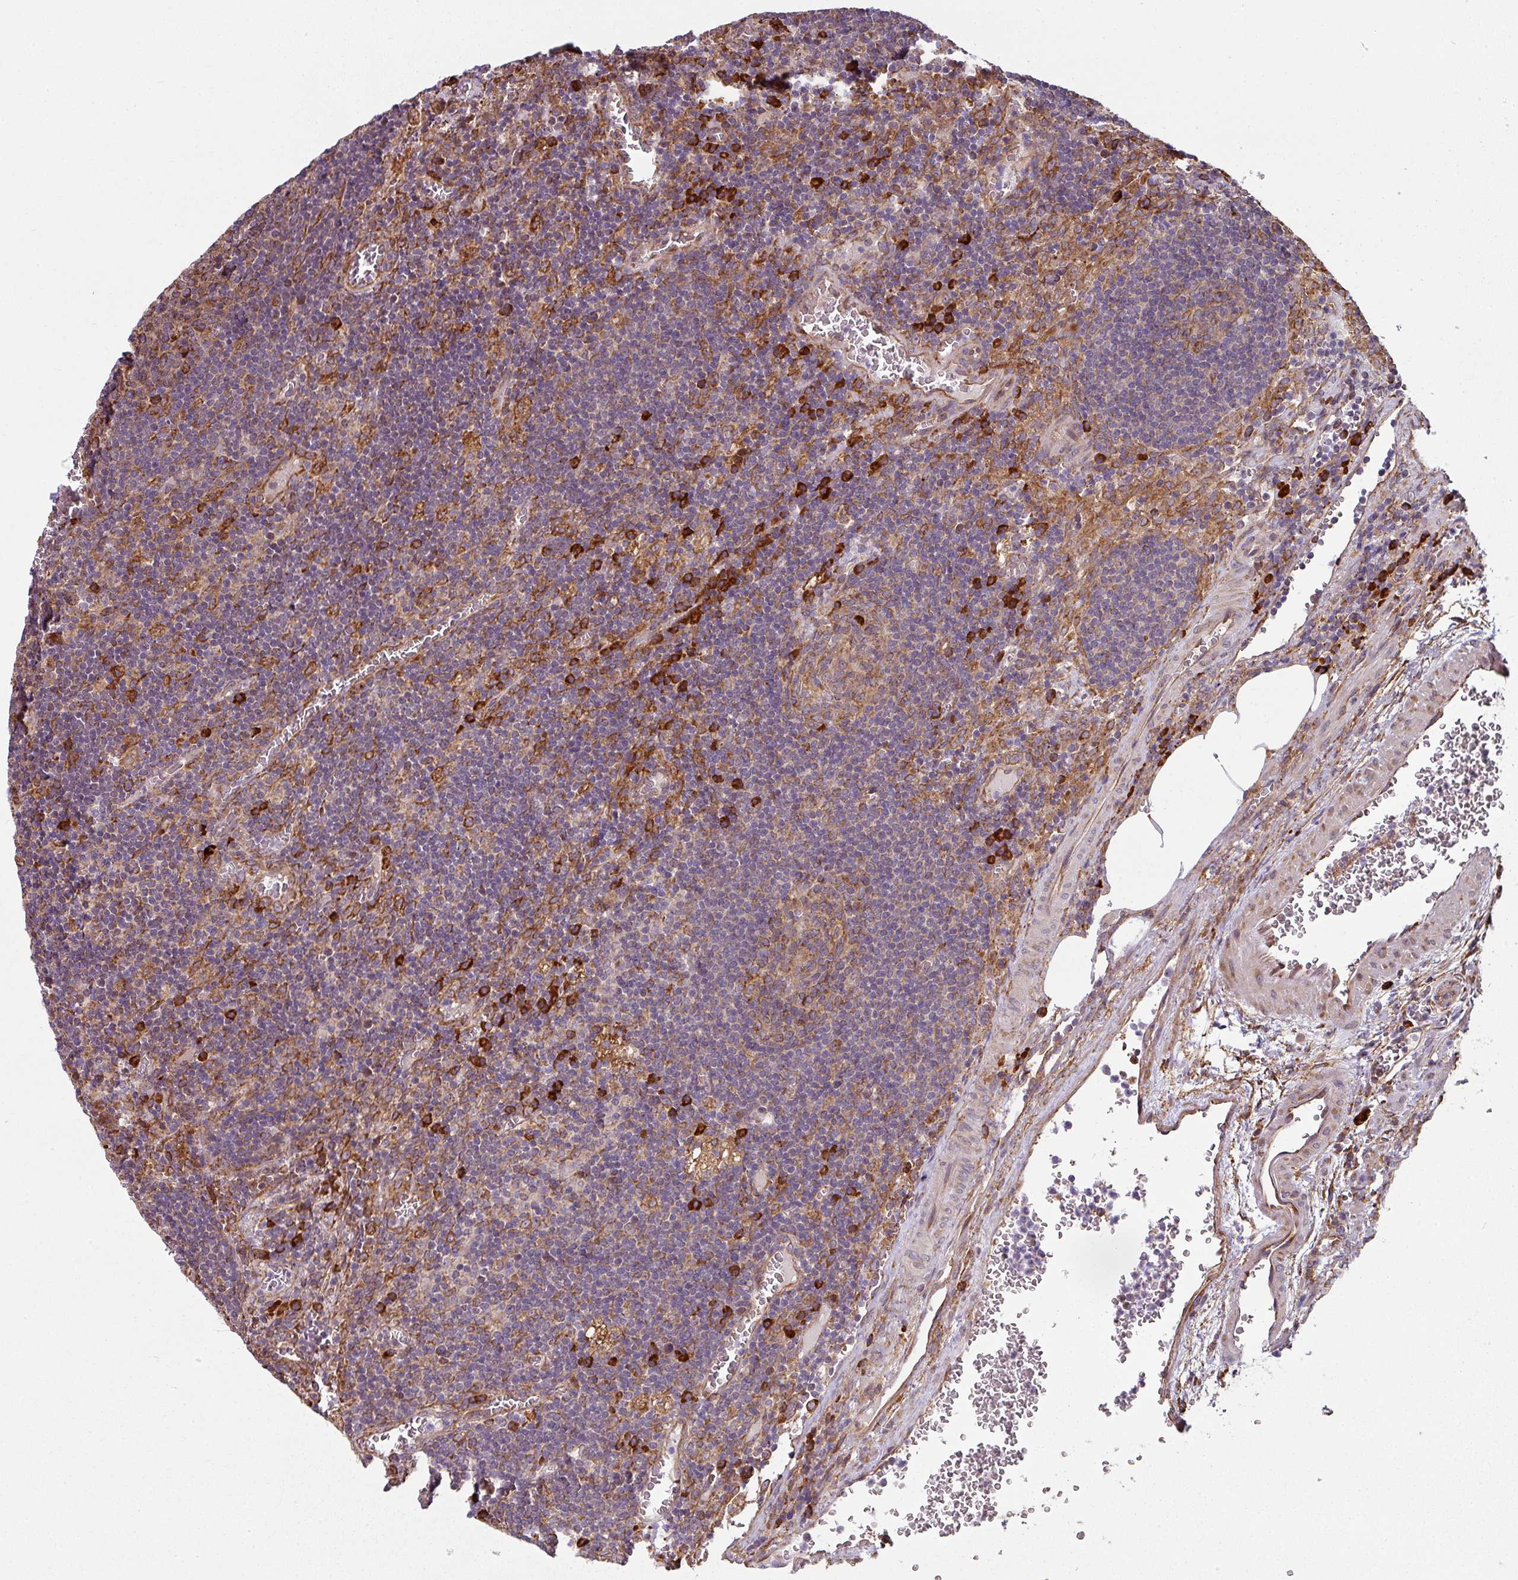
{"staining": {"intensity": "moderate", "quantity": "25%-75%", "location": "cytoplasmic/membranous"}, "tissue": "lymph node", "cell_type": "Germinal center cells", "image_type": "normal", "snomed": [{"axis": "morphology", "description": "Normal tissue, NOS"}, {"axis": "topography", "description": "Lymph node"}], "caption": "The histopathology image displays a brown stain indicating the presence of a protein in the cytoplasmic/membranous of germinal center cells in lymph node. The protein is shown in brown color, while the nuclei are stained blue.", "gene": "FAT4", "patient": {"sex": "male", "age": 50}}